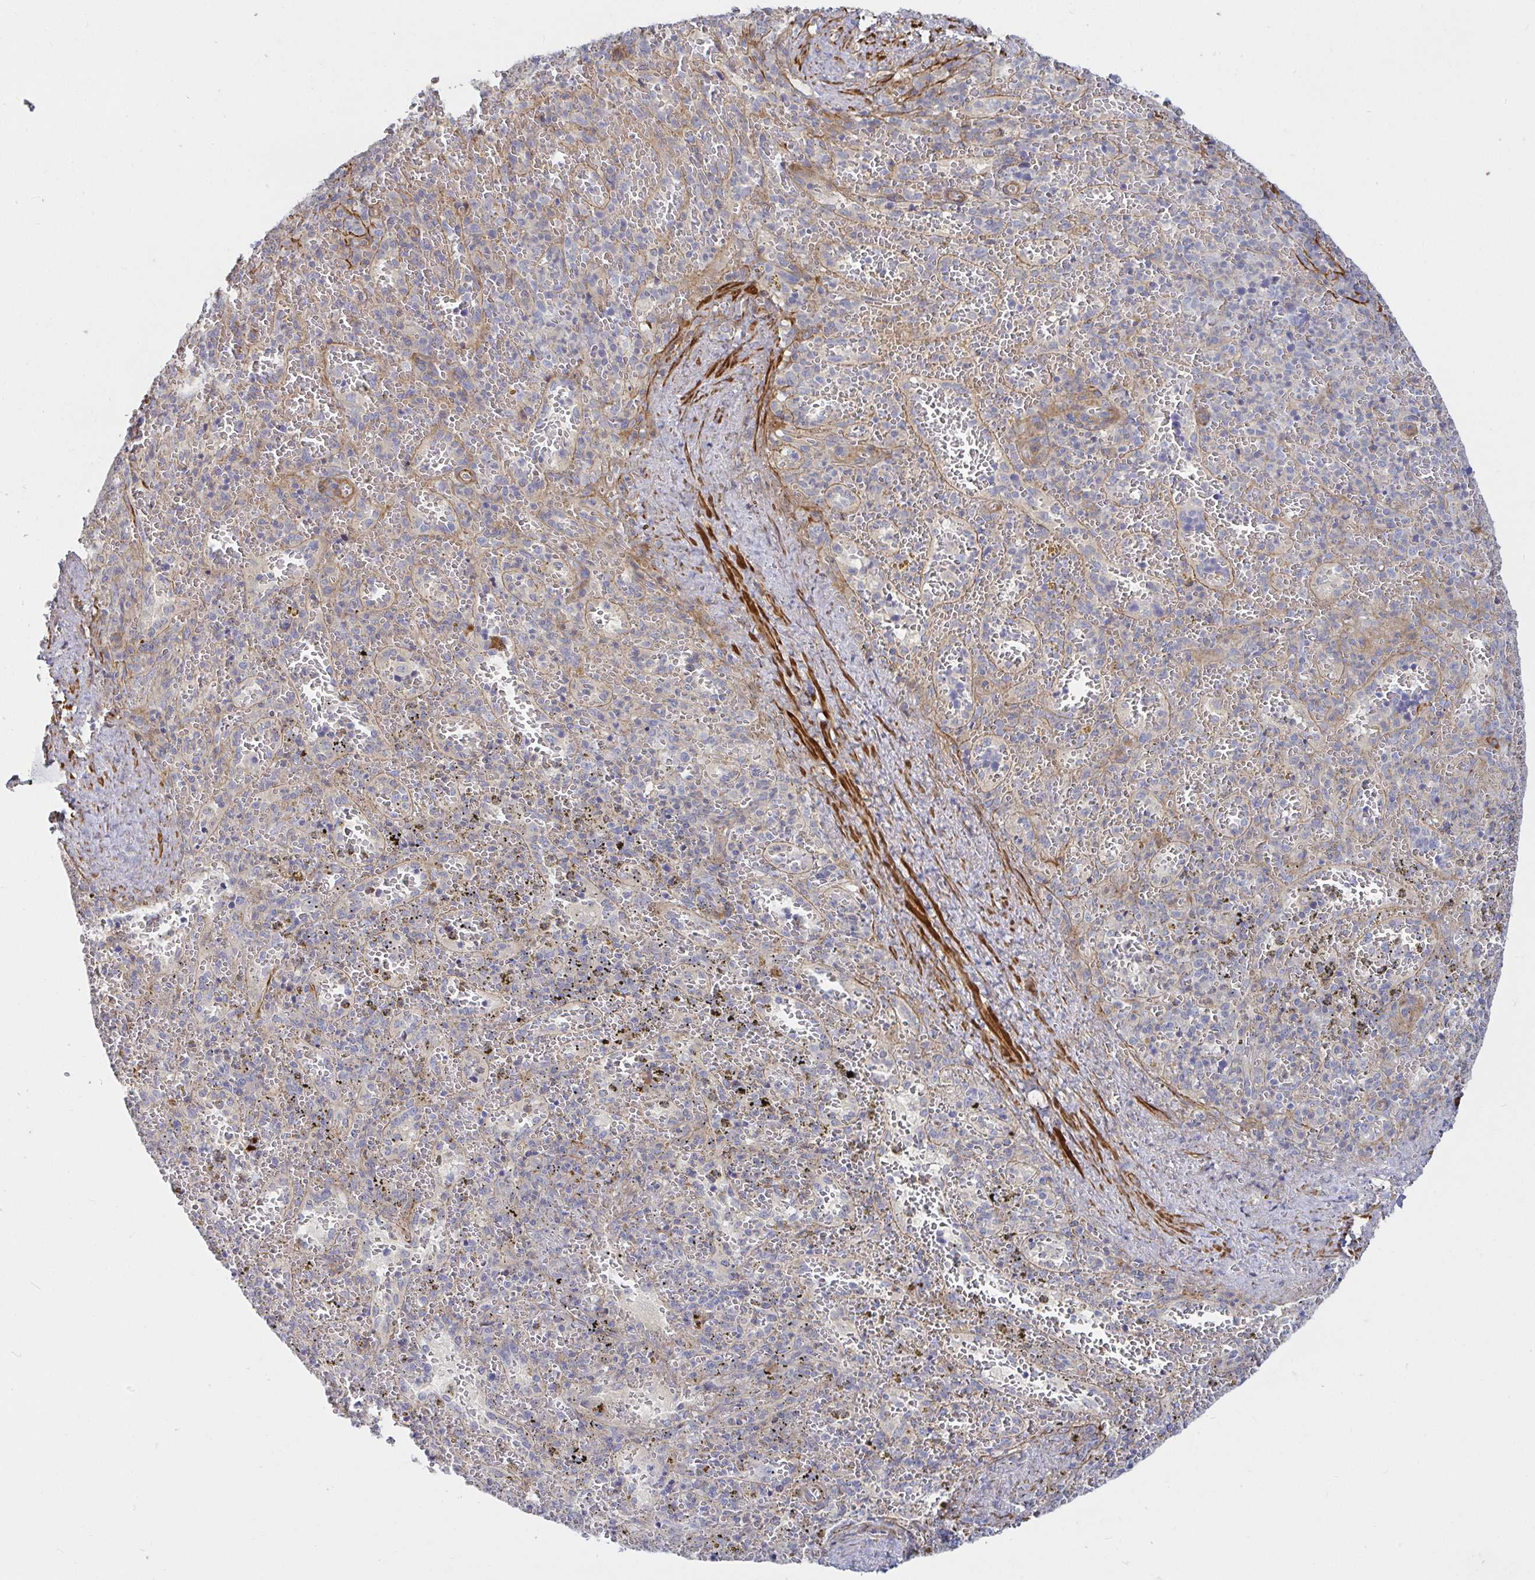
{"staining": {"intensity": "negative", "quantity": "none", "location": "none"}, "tissue": "spleen", "cell_type": "Cells in red pulp", "image_type": "normal", "snomed": [{"axis": "morphology", "description": "Normal tissue, NOS"}, {"axis": "topography", "description": "Spleen"}], "caption": "An image of spleen stained for a protein exhibits no brown staining in cells in red pulp. Nuclei are stained in blue.", "gene": "SSH2", "patient": {"sex": "female", "age": 50}}